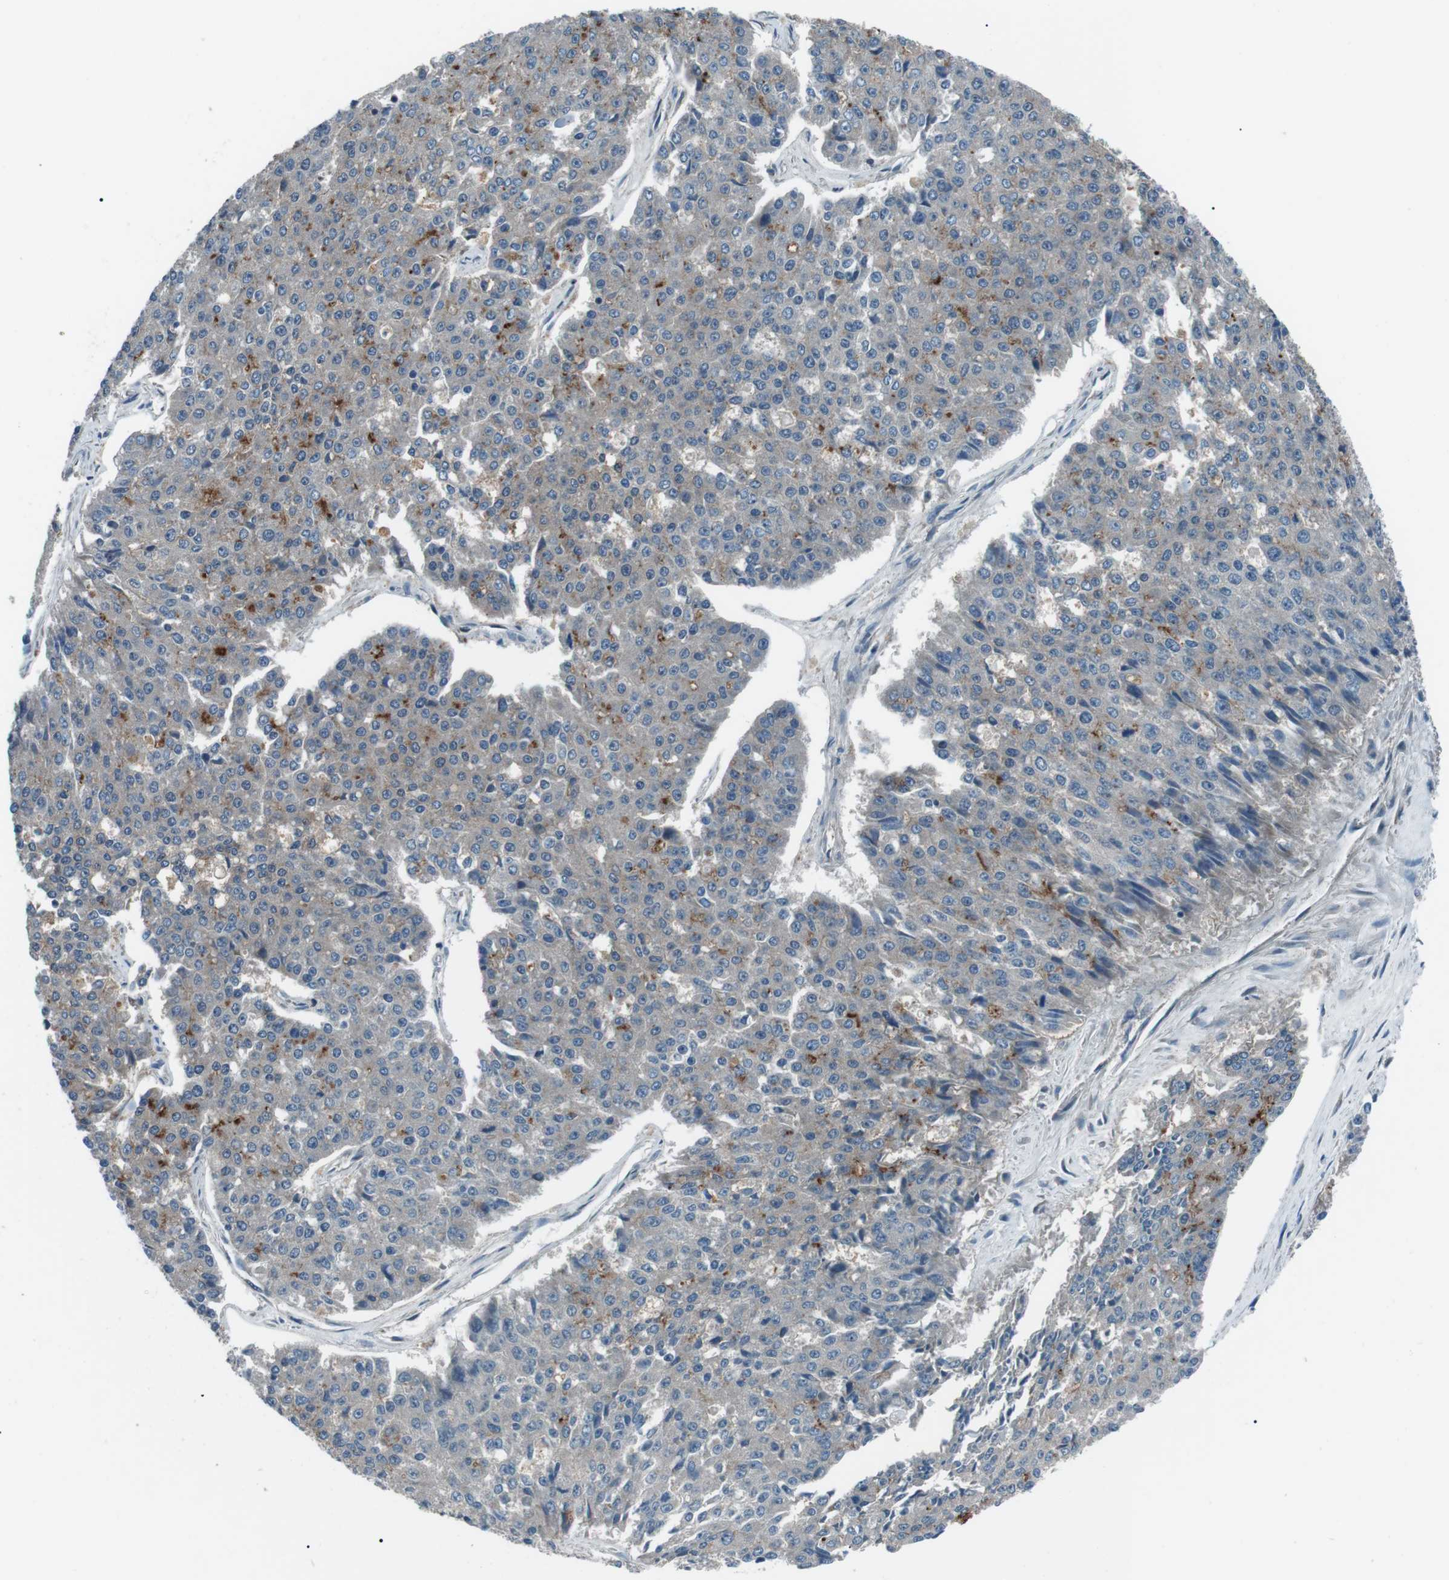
{"staining": {"intensity": "moderate", "quantity": "<25%", "location": "cytoplasmic/membranous"}, "tissue": "pancreatic cancer", "cell_type": "Tumor cells", "image_type": "cancer", "snomed": [{"axis": "morphology", "description": "Adenocarcinoma, NOS"}, {"axis": "topography", "description": "Pancreas"}], "caption": "Pancreatic adenocarcinoma stained with immunohistochemistry (IHC) displays moderate cytoplasmic/membranous staining in about <25% of tumor cells.", "gene": "LRIG2", "patient": {"sex": "male", "age": 50}}